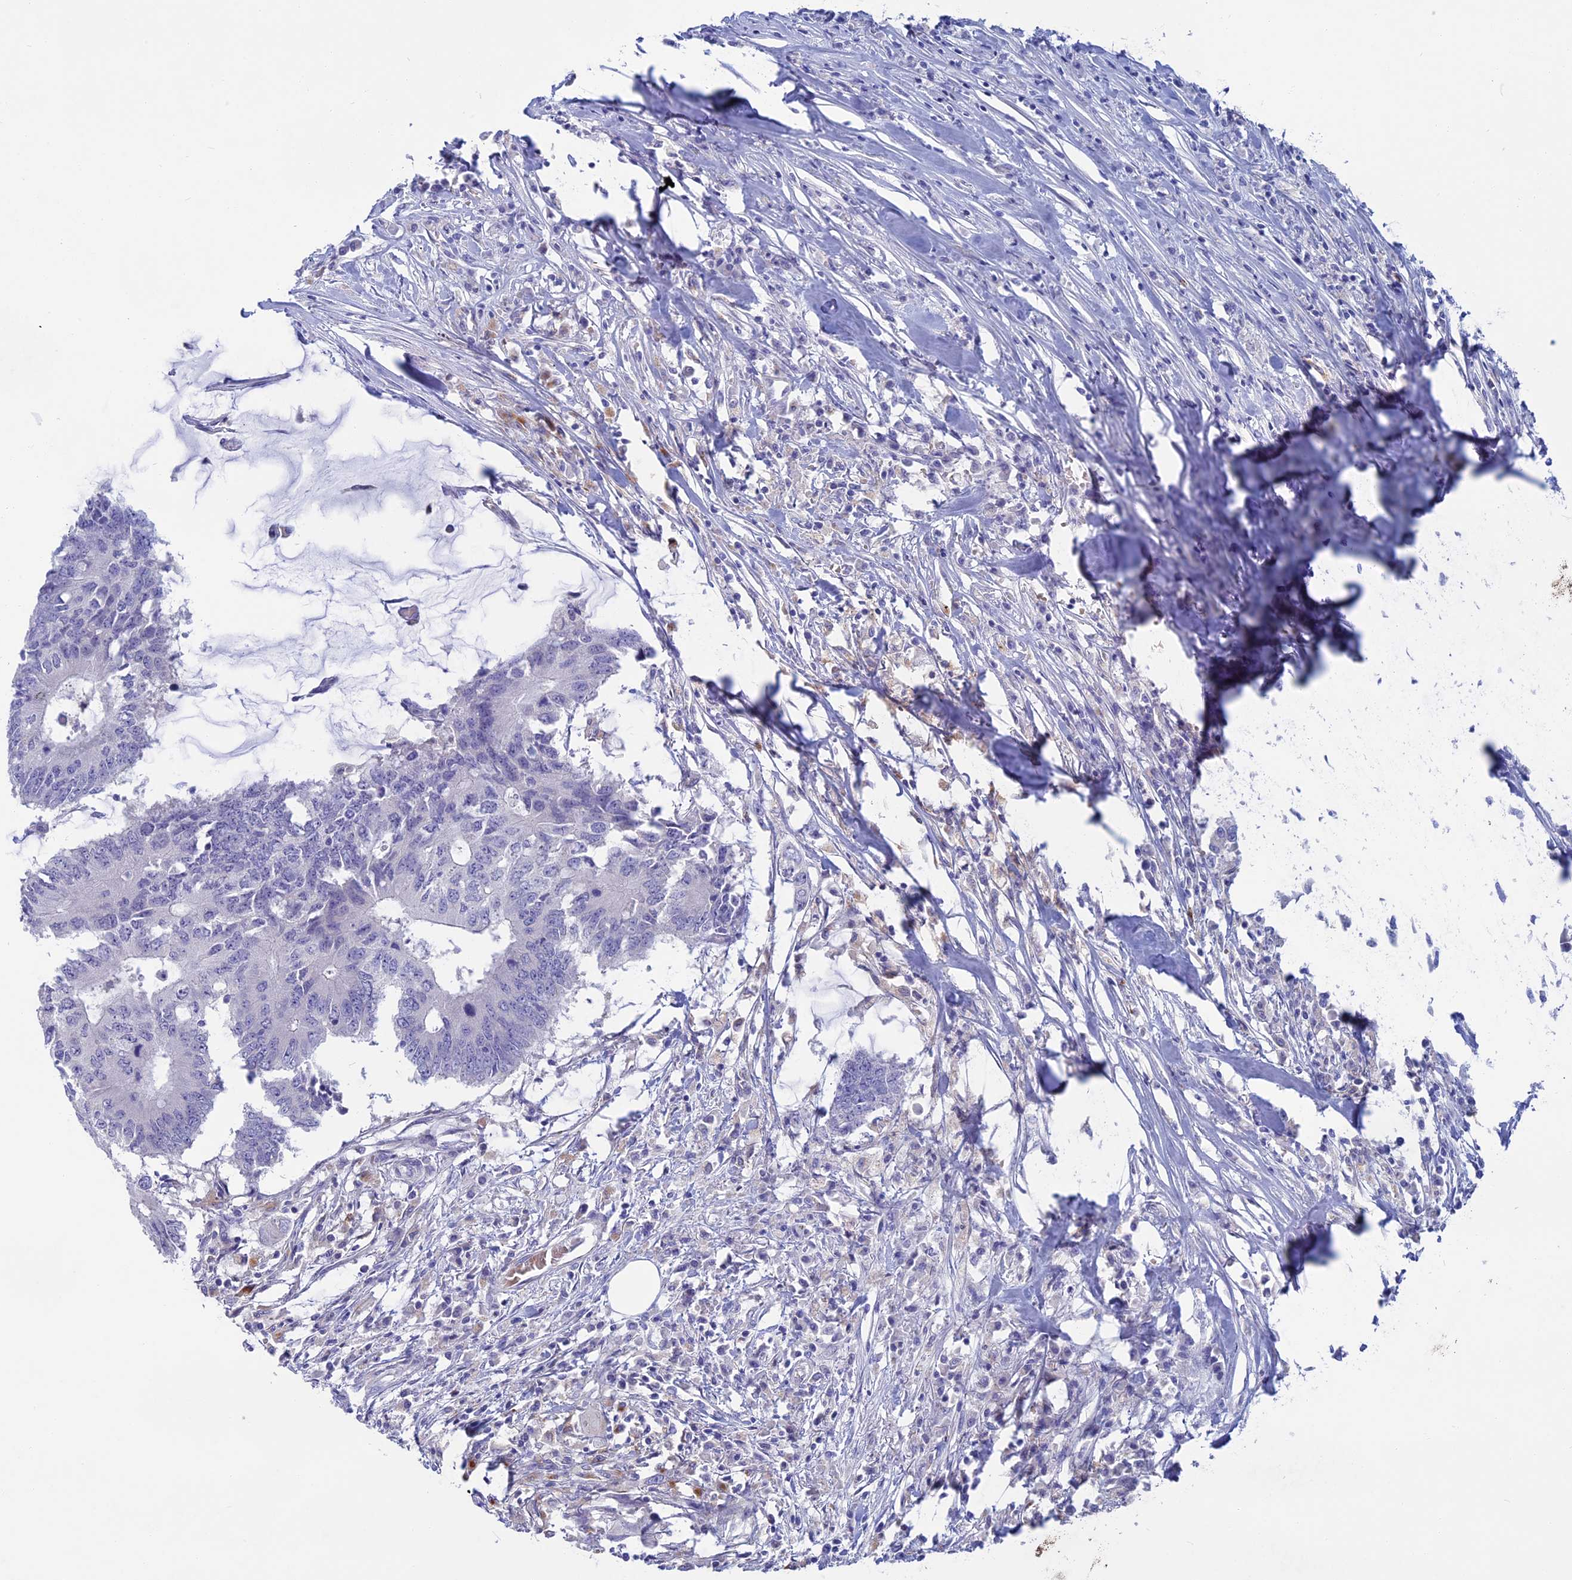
{"staining": {"intensity": "negative", "quantity": "none", "location": "none"}, "tissue": "colorectal cancer", "cell_type": "Tumor cells", "image_type": "cancer", "snomed": [{"axis": "morphology", "description": "Adenocarcinoma, NOS"}, {"axis": "topography", "description": "Colon"}], "caption": "Tumor cells show no significant protein expression in adenocarcinoma (colorectal). (DAB immunohistochemistry with hematoxylin counter stain).", "gene": "SLC2A6", "patient": {"sex": "male", "age": 71}}